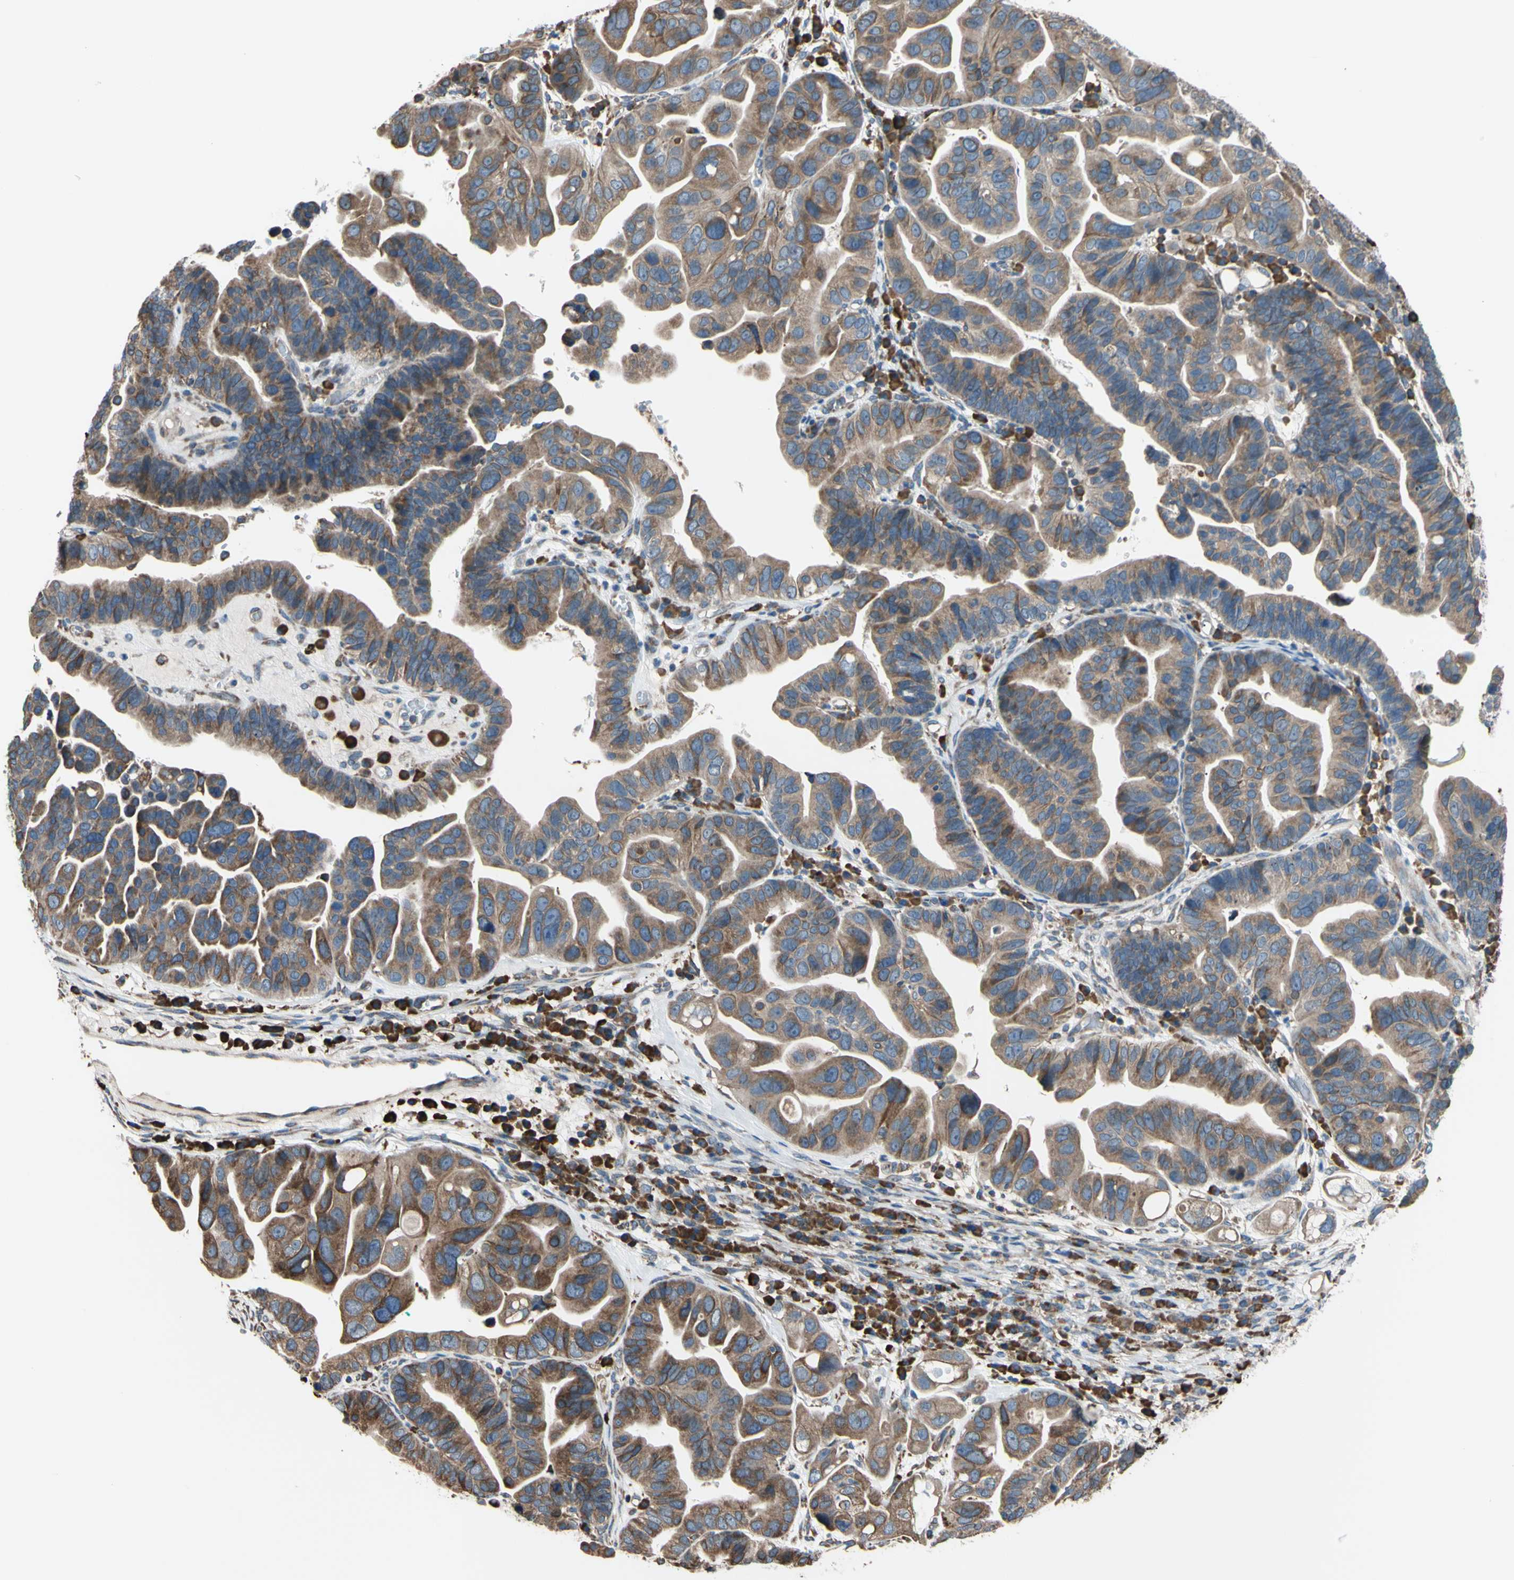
{"staining": {"intensity": "moderate", "quantity": ">75%", "location": "cytoplasmic/membranous"}, "tissue": "ovarian cancer", "cell_type": "Tumor cells", "image_type": "cancer", "snomed": [{"axis": "morphology", "description": "Cystadenocarcinoma, serous, NOS"}, {"axis": "topography", "description": "Ovary"}], "caption": "This is a micrograph of IHC staining of serous cystadenocarcinoma (ovarian), which shows moderate staining in the cytoplasmic/membranous of tumor cells.", "gene": "BMF", "patient": {"sex": "female", "age": 56}}